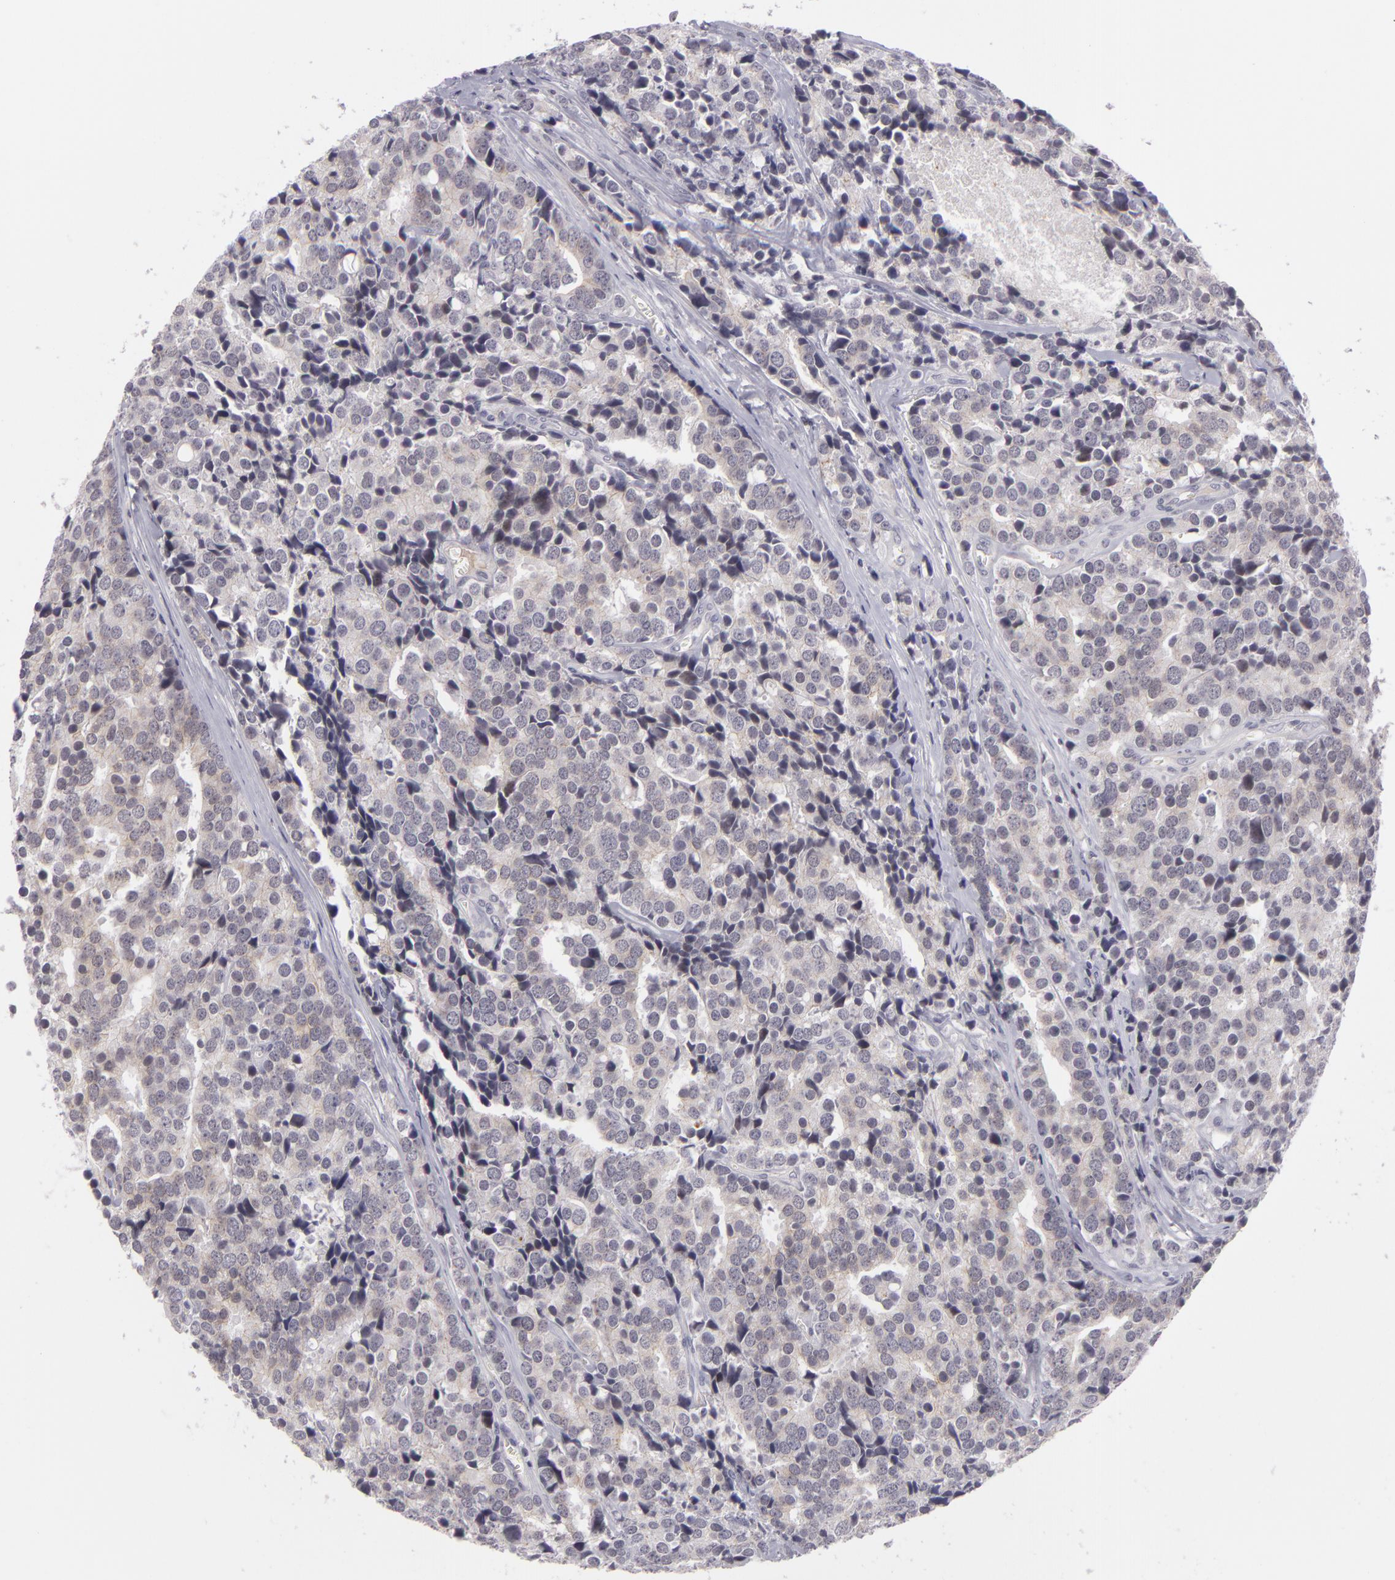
{"staining": {"intensity": "weak", "quantity": "<25%", "location": "cytoplasmic/membranous"}, "tissue": "prostate cancer", "cell_type": "Tumor cells", "image_type": "cancer", "snomed": [{"axis": "morphology", "description": "Adenocarcinoma, High grade"}, {"axis": "topography", "description": "Prostate"}], "caption": "Tumor cells show no significant protein staining in prostate cancer.", "gene": "CTNNB1", "patient": {"sex": "male", "age": 71}}